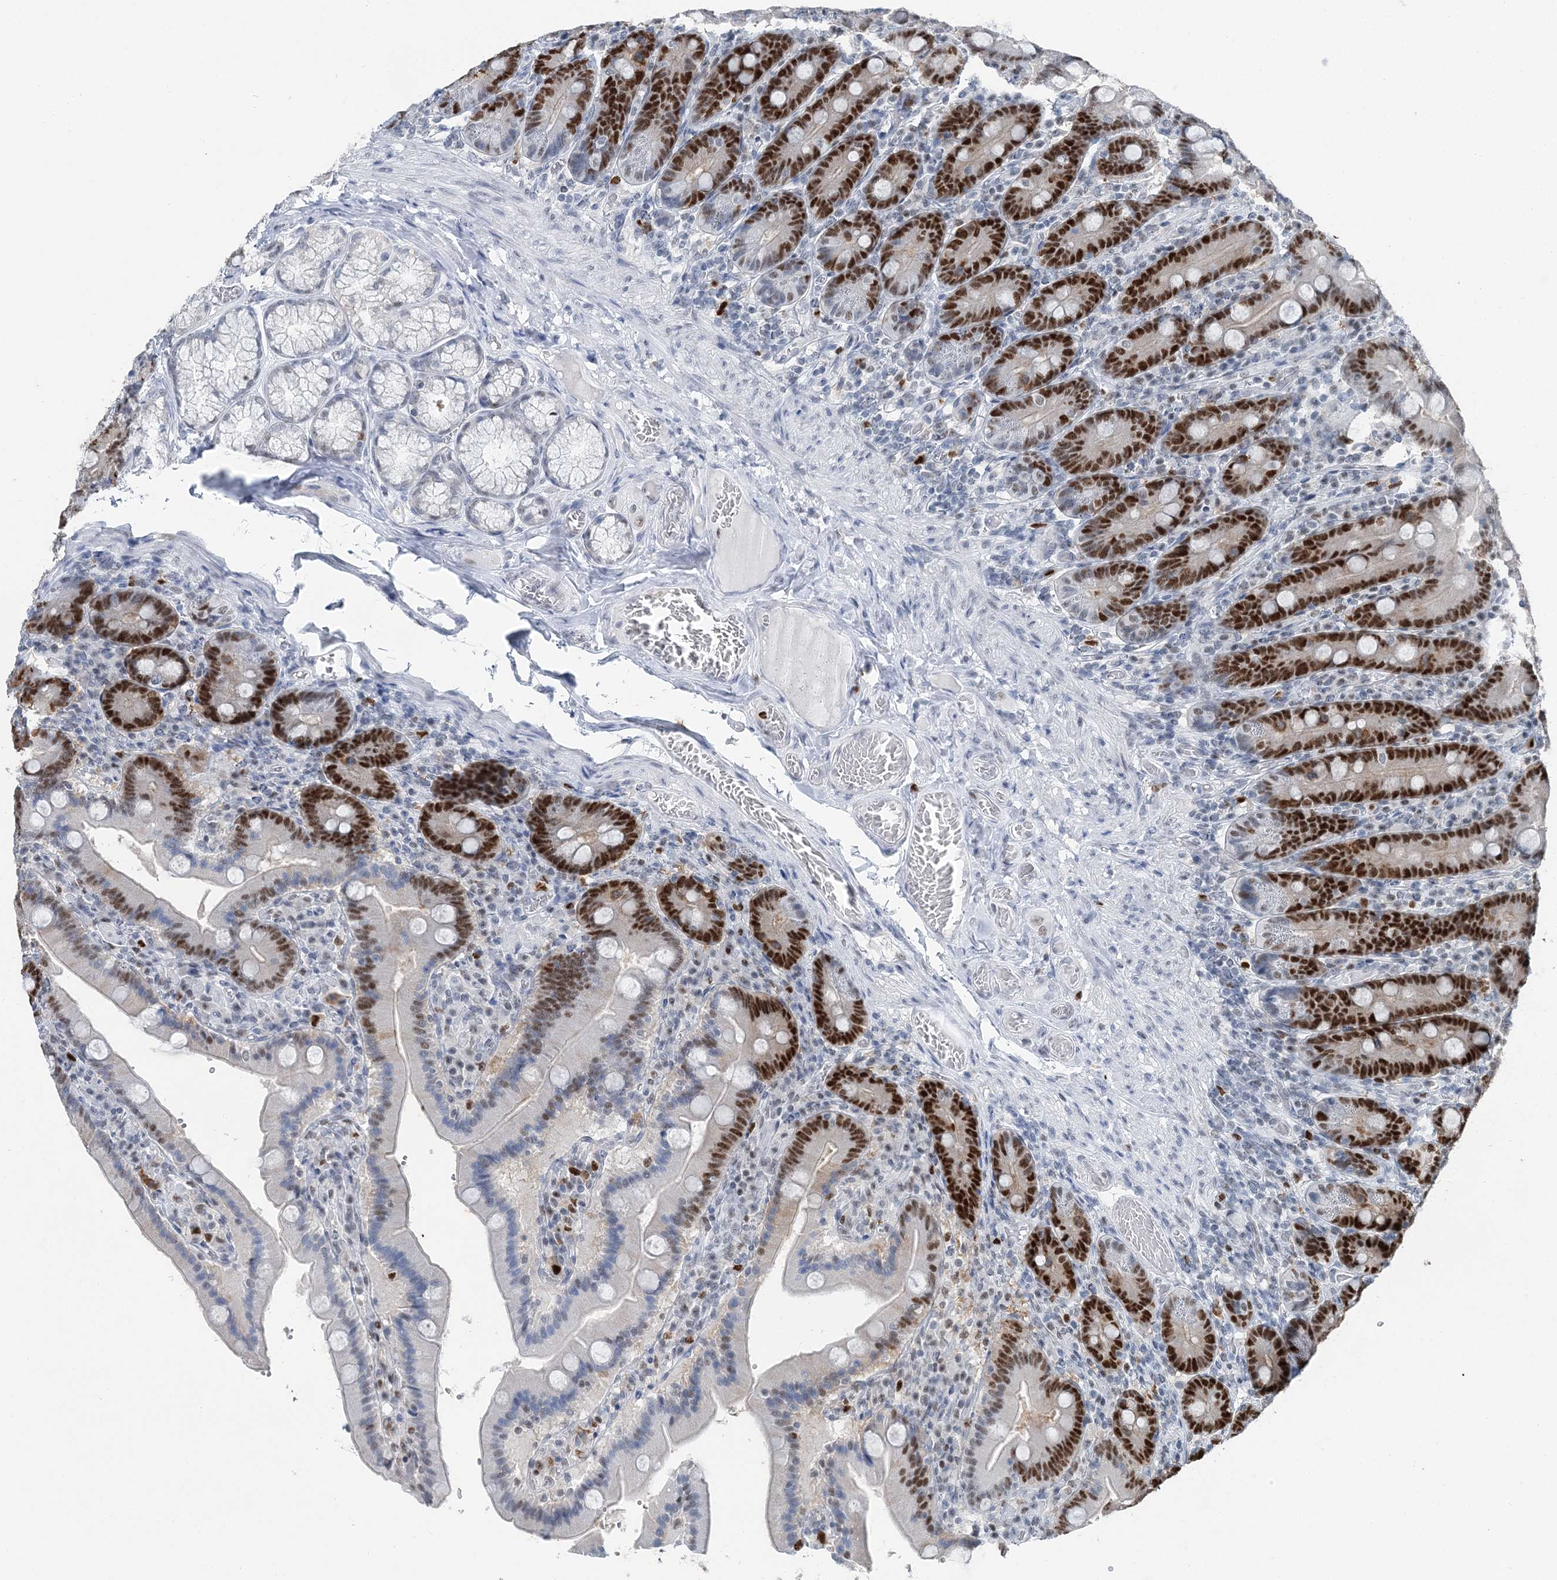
{"staining": {"intensity": "strong", "quantity": "25%-75%", "location": "nuclear"}, "tissue": "duodenum", "cell_type": "Glandular cells", "image_type": "normal", "snomed": [{"axis": "morphology", "description": "Normal tissue, NOS"}, {"axis": "topography", "description": "Duodenum"}], "caption": "Immunohistochemistry staining of benign duodenum, which shows high levels of strong nuclear expression in approximately 25%-75% of glandular cells indicating strong nuclear protein staining. The staining was performed using DAB (3,3'-diaminobenzidine) (brown) for protein detection and nuclei were counterstained in hematoxylin (blue).", "gene": "HAT1", "patient": {"sex": "female", "age": 62}}